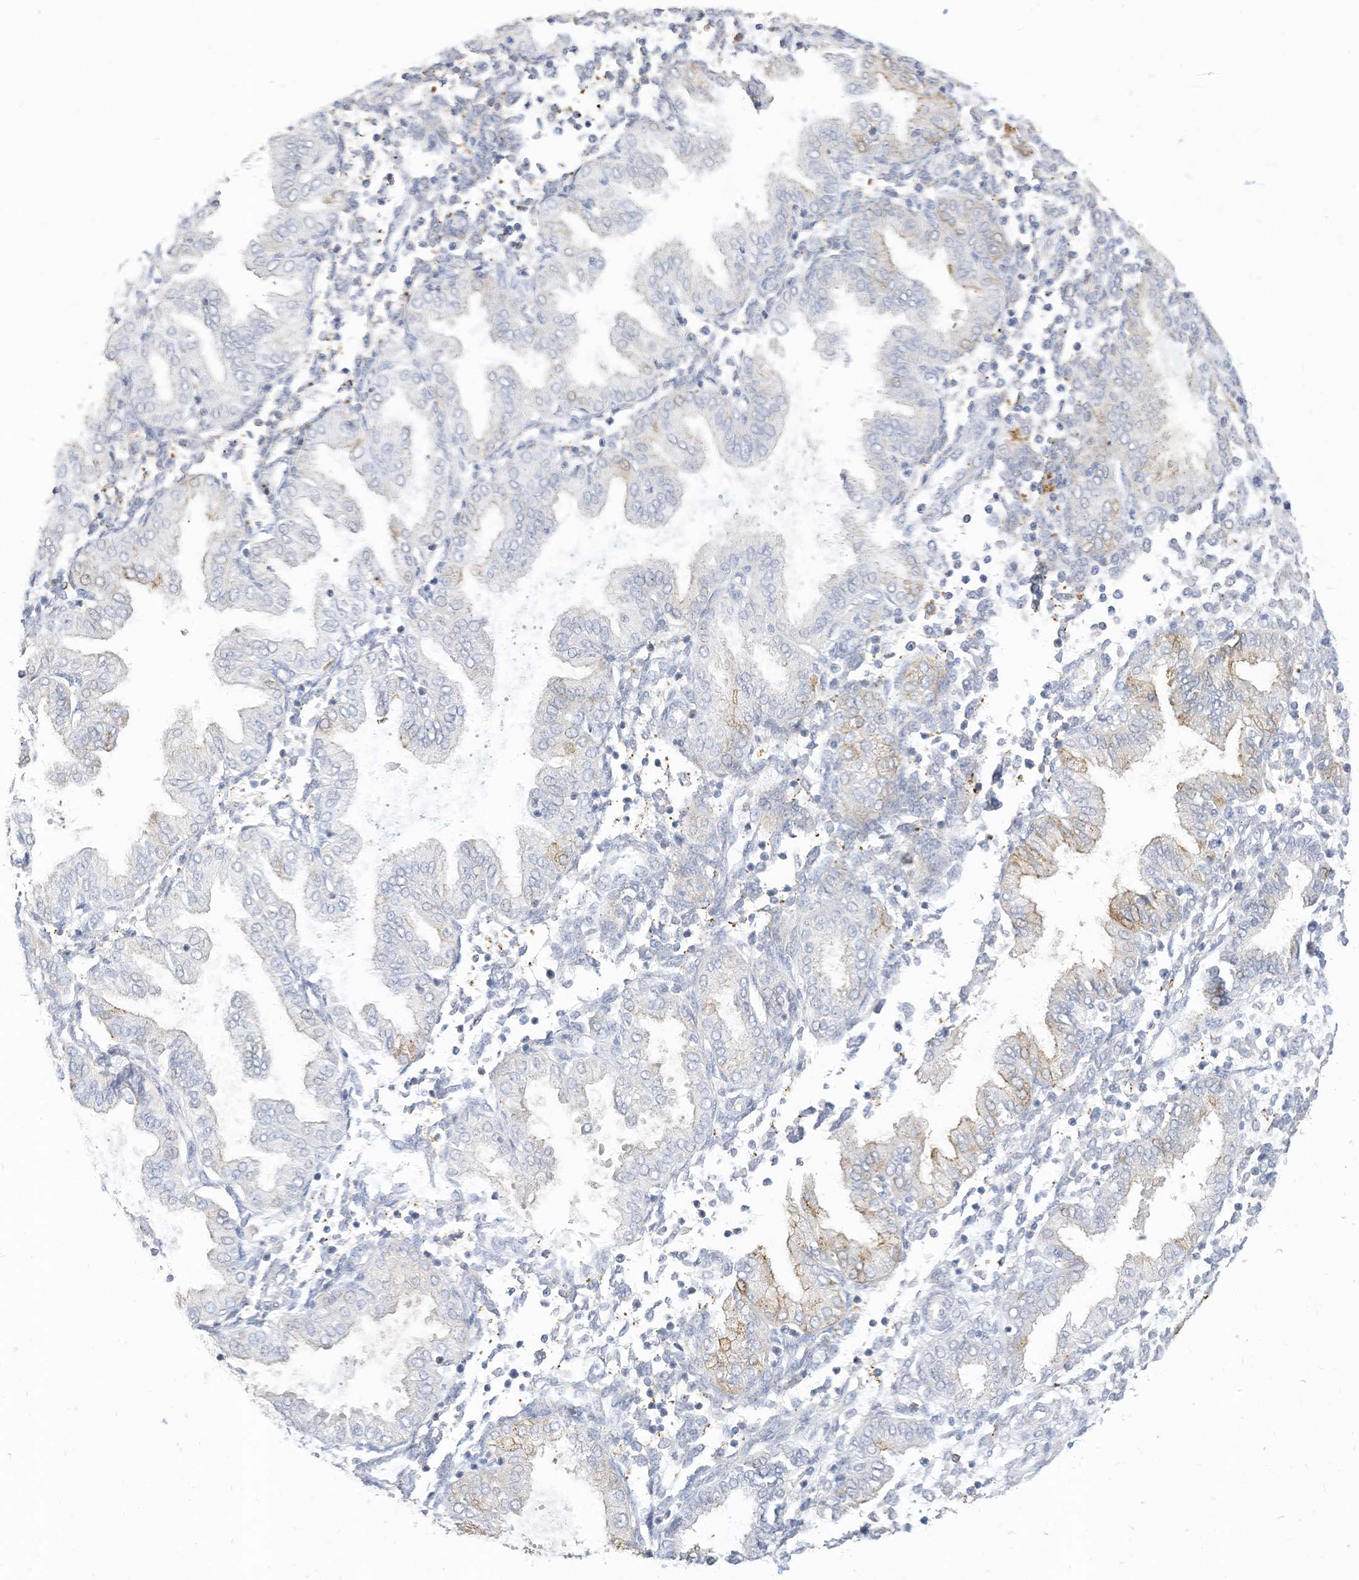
{"staining": {"intensity": "negative", "quantity": "none", "location": "none"}, "tissue": "endometrium", "cell_type": "Cells in endometrial stroma", "image_type": "normal", "snomed": [{"axis": "morphology", "description": "Normal tissue, NOS"}, {"axis": "topography", "description": "Endometrium"}], "caption": "The histopathology image demonstrates no significant staining in cells in endometrial stroma of endometrium. (DAB (3,3'-diaminobenzidine) immunohistochemistry (IHC) with hematoxylin counter stain).", "gene": "ATP13A1", "patient": {"sex": "female", "age": 53}}